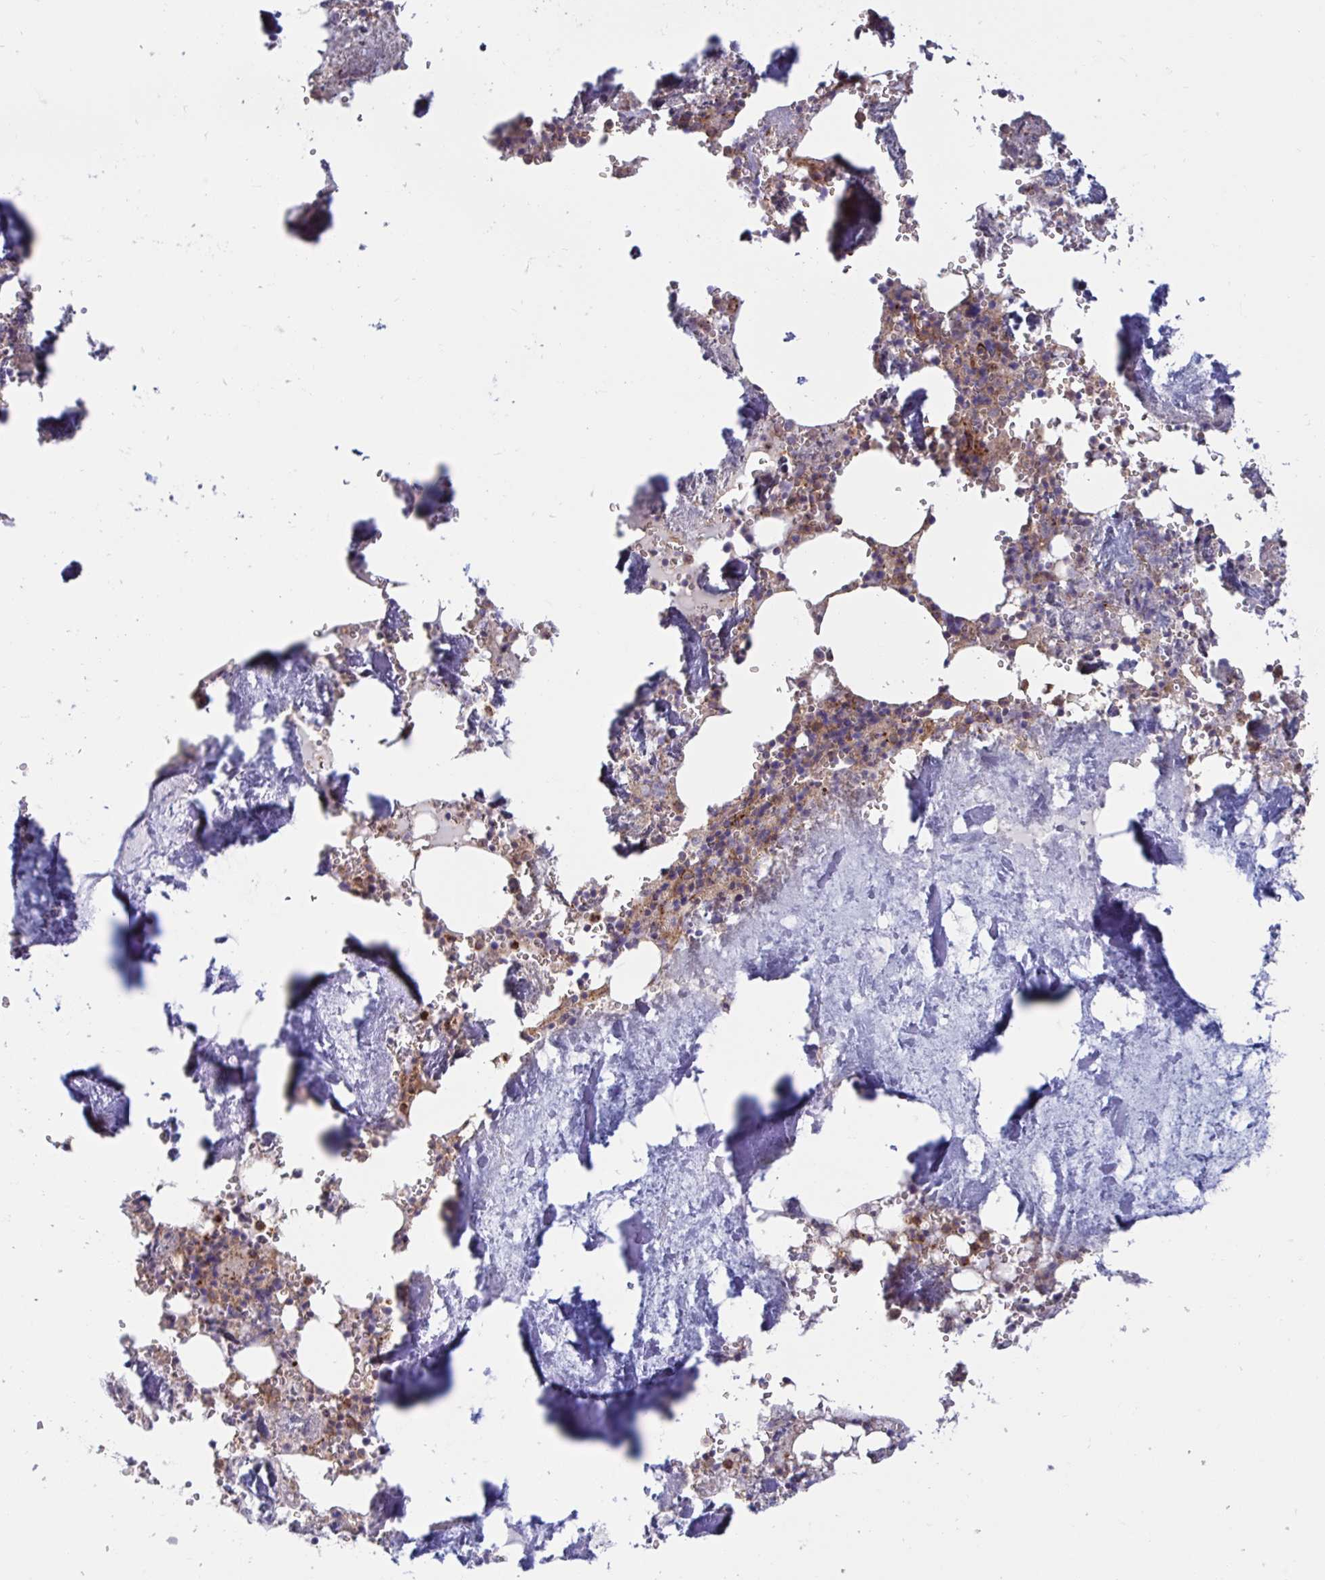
{"staining": {"intensity": "moderate", "quantity": "25%-75%", "location": "cytoplasmic/membranous"}, "tissue": "bone marrow", "cell_type": "Hematopoietic cells", "image_type": "normal", "snomed": [{"axis": "morphology", "description": "Normal tissue, NOS"}, {"axis": "topography", "description": "Bone marrow"}], "caption": "Brown immunohistochemical staining in normal bone marrow shows moderate cytoplasmic/membranous positivity in approximately 25%-75% of hematopoietic cells.", "gene": "SLC9A6", "patient": {"sex": "male", "age": 54}}